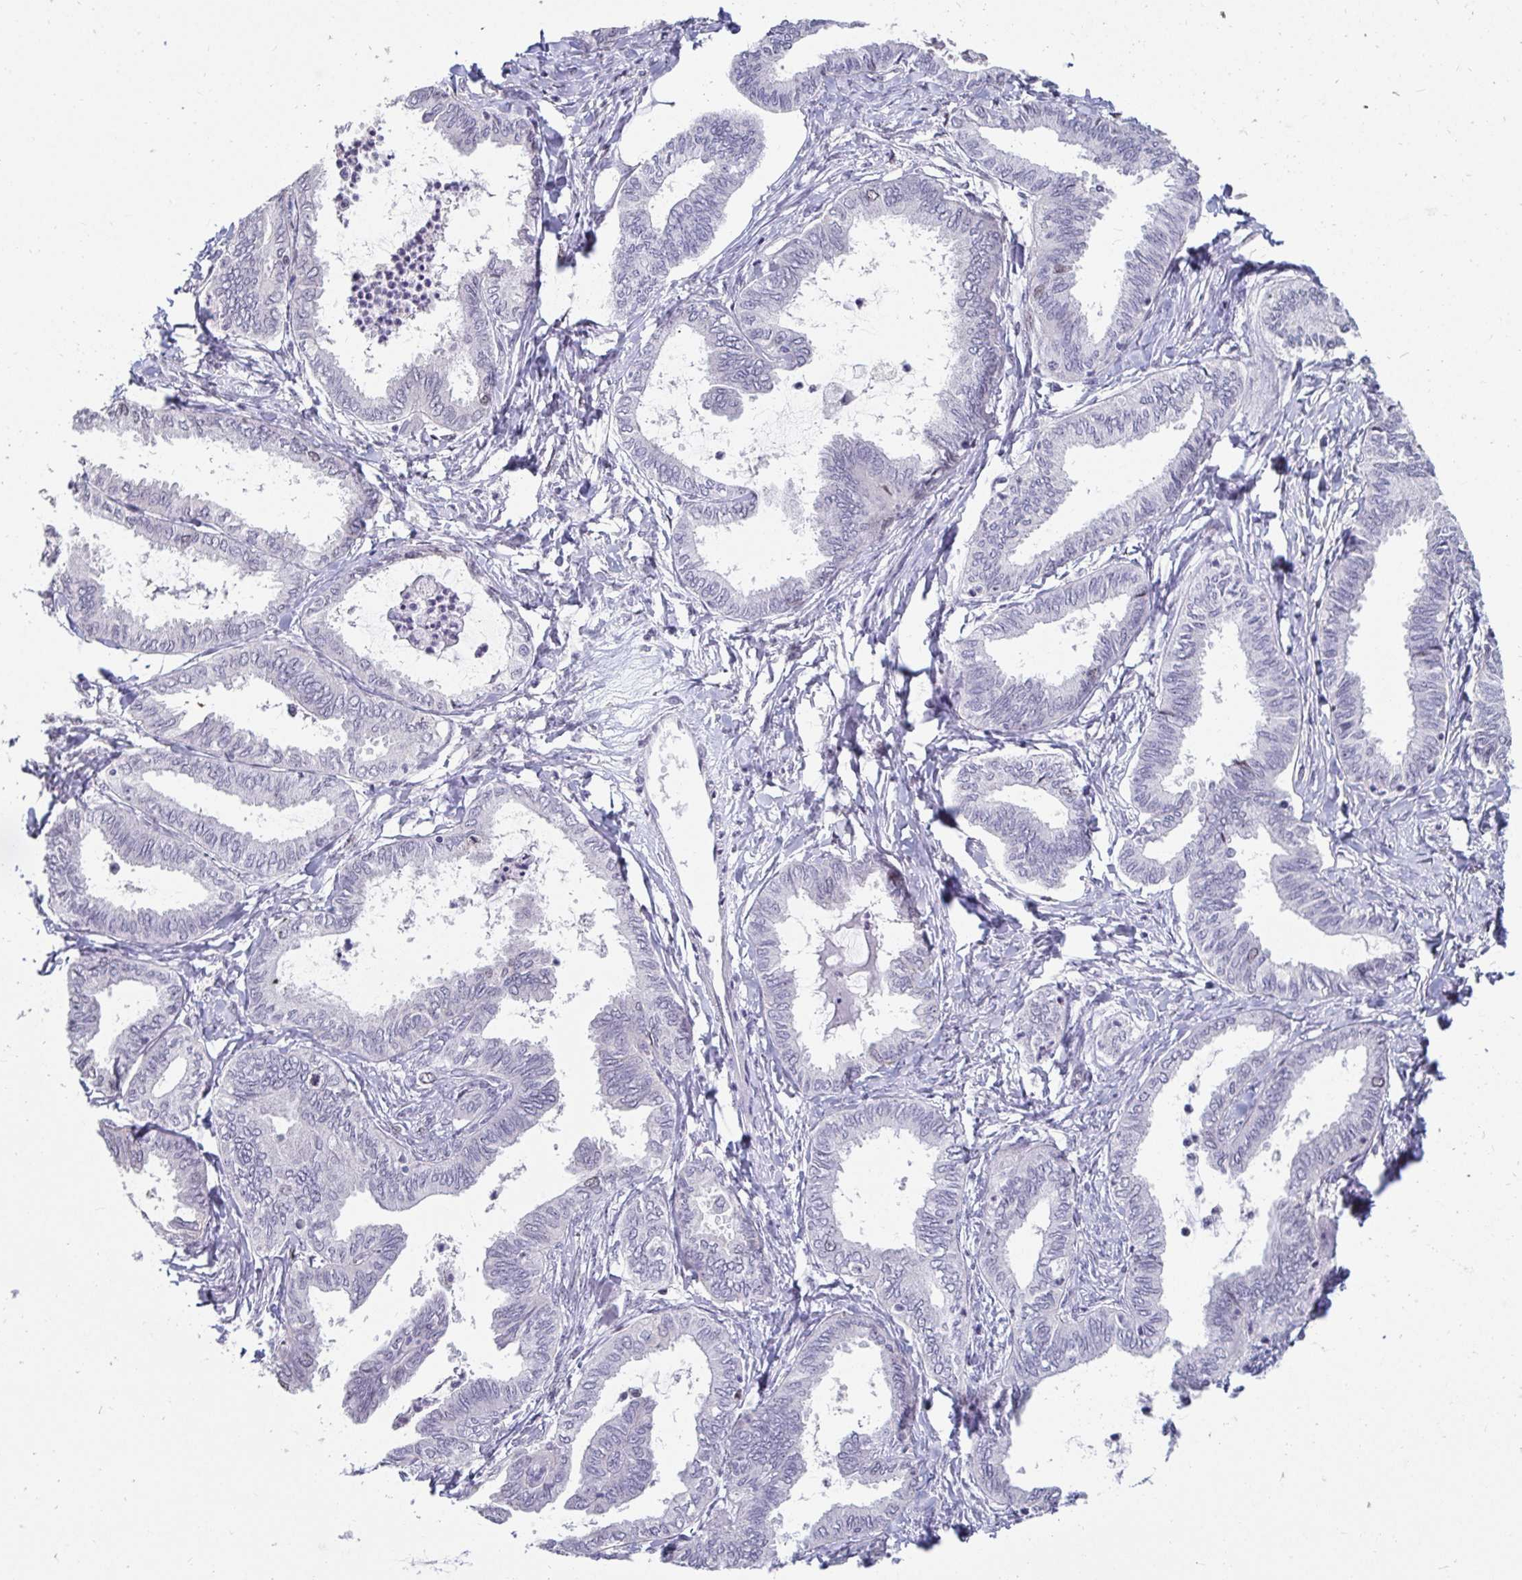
{"staining": {"intensity": "negative", "quantity": "none", "location": "none"}, "tissue": "ovarian cancer", "cell_type": "Tumor cells", "image_type": "cancer", "snomed": [{"axis": "morphology", "description": "Carcinoma, endometroid"}, {"axis": "topography", "description": "Ovary"}], "caption": "The histopathology image reveals no staining of tumor cells in endometroid carcinoma (ovarian).", "gene": "ANLN", "patient": {"sex": "female", "age": 70}}